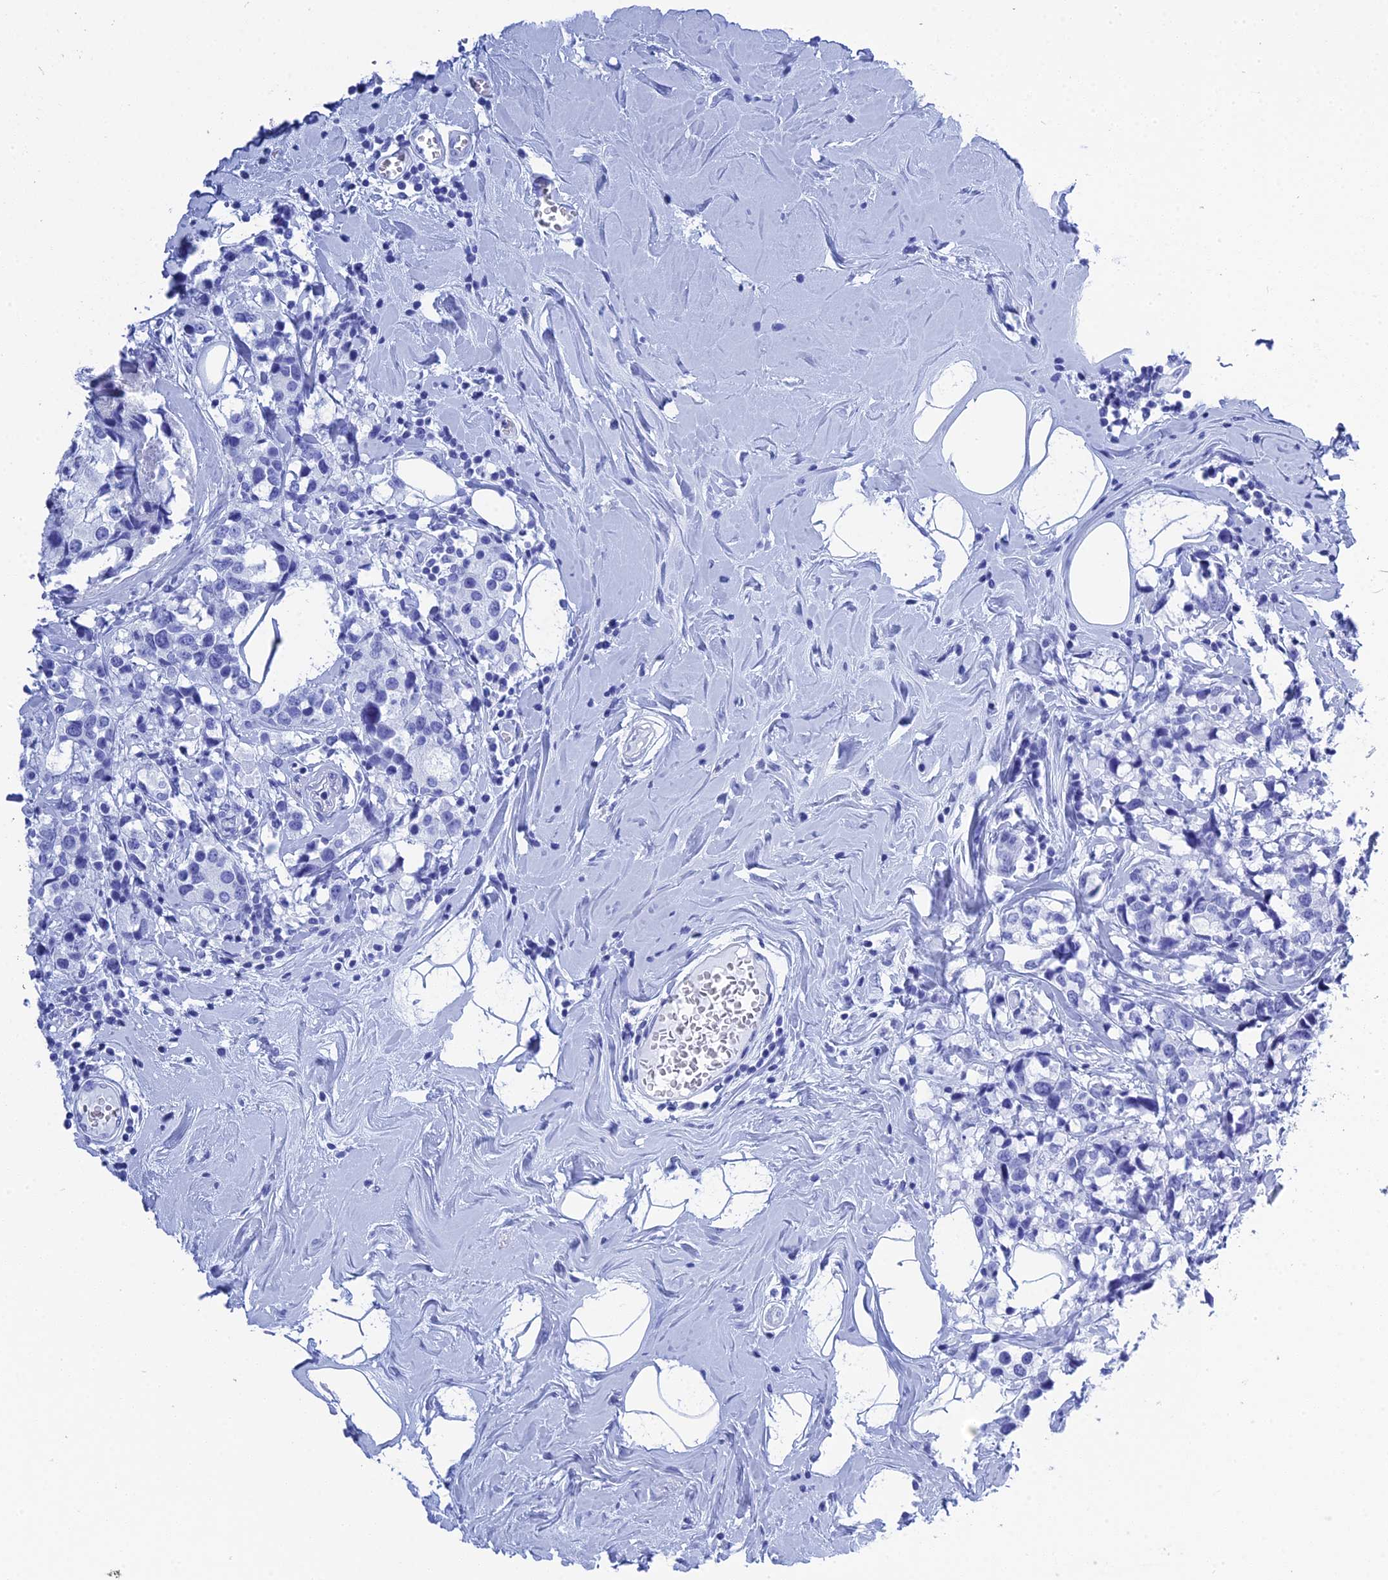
{"staining": {"intensity": "negative", "quantity": "none", "location": "none"}, "tissue": "breast cancer", "cell_type": "Tumor cells", "image_type": "cancer", "snomed": [{"axis": "morphology", "description": "Lobular carcinoma"}, {"axis": "topography", "description": "Breast"}], "caption": "High magnification brightfield microscopy of breast lobular carcinoma stained with DAB (3,3'-diaminobenzidine) (brown) and counterstained with hematoxylin (blue): tumor cells show no significant expression. (Brightfield microscopy of DAB immunohistochemistry (IHC) at high magnification).", "gene": "TEX101", "patient": {"sex": "female", "age": 59}}